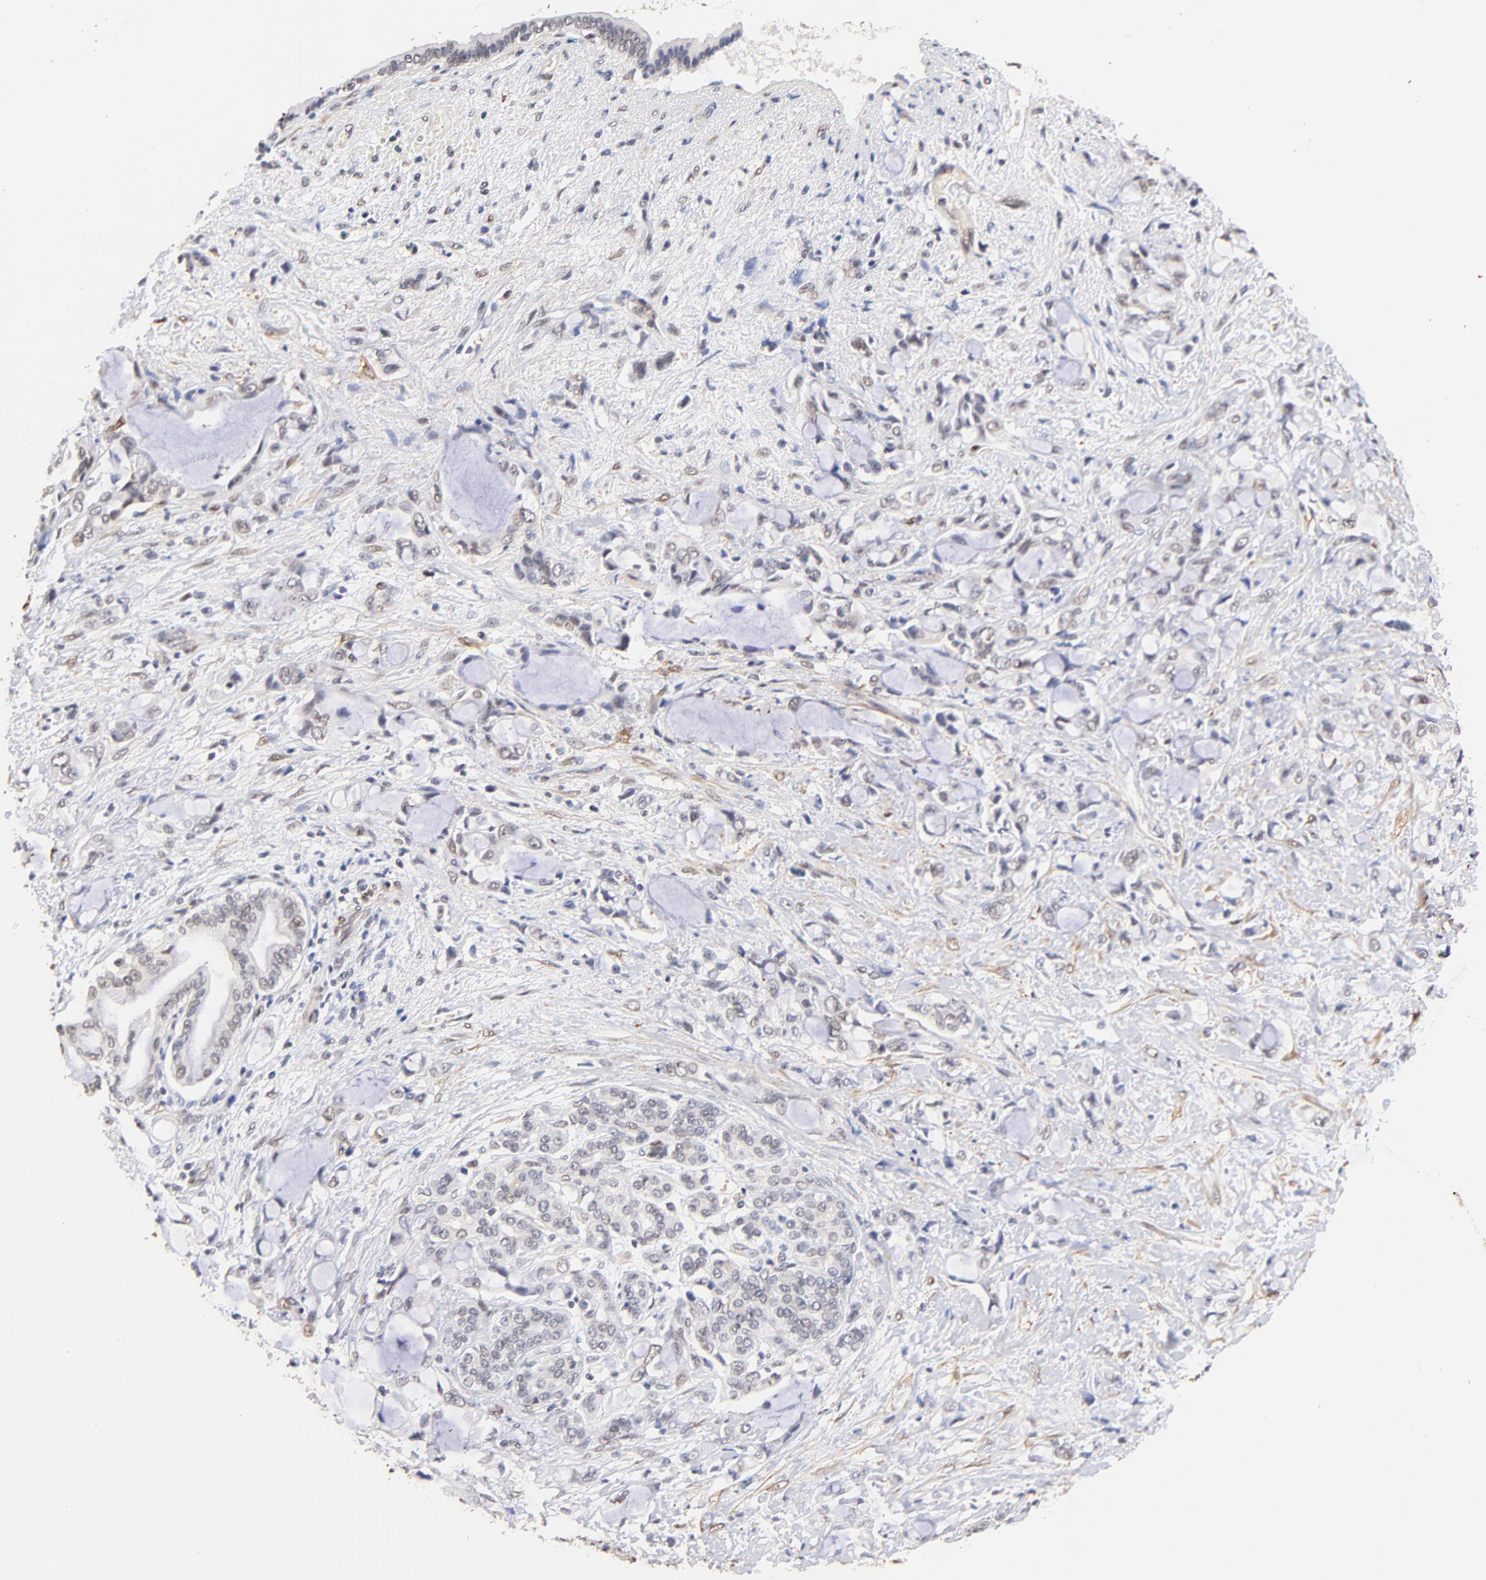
{"staining": {"intensity": "weak", "quantity": "<25%", "location": "cytoplasmic/membranous,nuclear"}, "tissue": "pancreatic cancer", "cell_type": "Tumor cells", "image_type": "cancer", "snomed": [{"axis": "morphology", "description": "Adenocarcinoma, NOS"}, {"axis": "topography", "description": "Pancreas"}], "caption": "A photomicrograph of pancreatic cancer (adenocarcinoma) stained for a protein reveals no brown staining in tumor cells.", "gene": "ZFP92", "patient": {"sex": "female", "age": 70}}